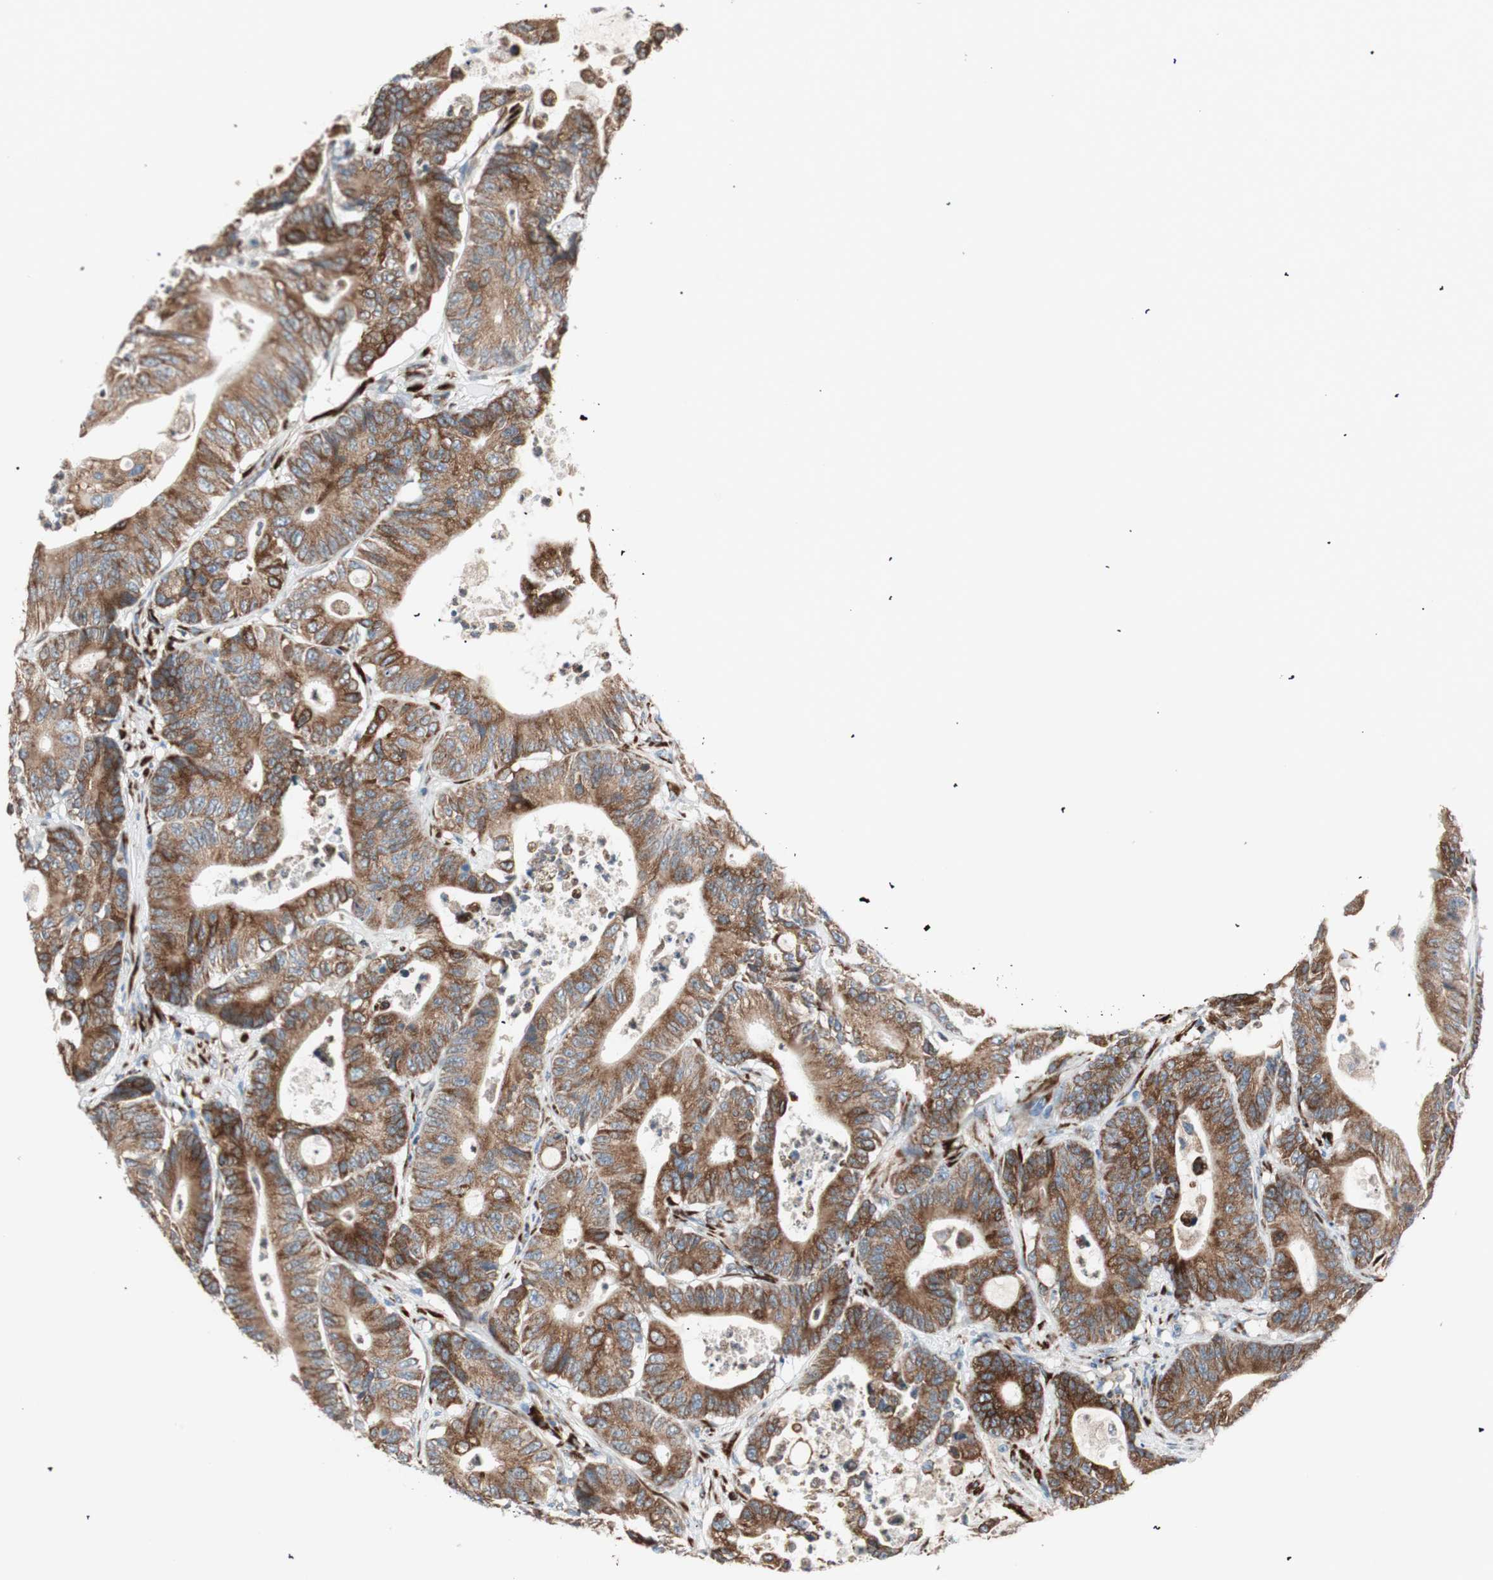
{"staining": {"intensity": "strong", "quantity": ">75%", "location": "cytoplasmic/membranous"}, "tissue": "colorectal cancer", "cell_type": "Tumor cells", "image_type": "cancer", "snomed": [{"axis": "morphology", "description": "Adenocarcinoma, NOS"}, {"axis": "topography", "description": "Colon"}], "caption": "High-magnification brightfield microscopy of colorectal cancer stained with DAB (brown) and counterstained with hematoxylin (blue). tumor cells exhibit strong cytoplasmic/membranous positivity is seen in approximately>75% of cells.", "gene": "P4HTM", "patient": {"sex": "female", "age": 84}}